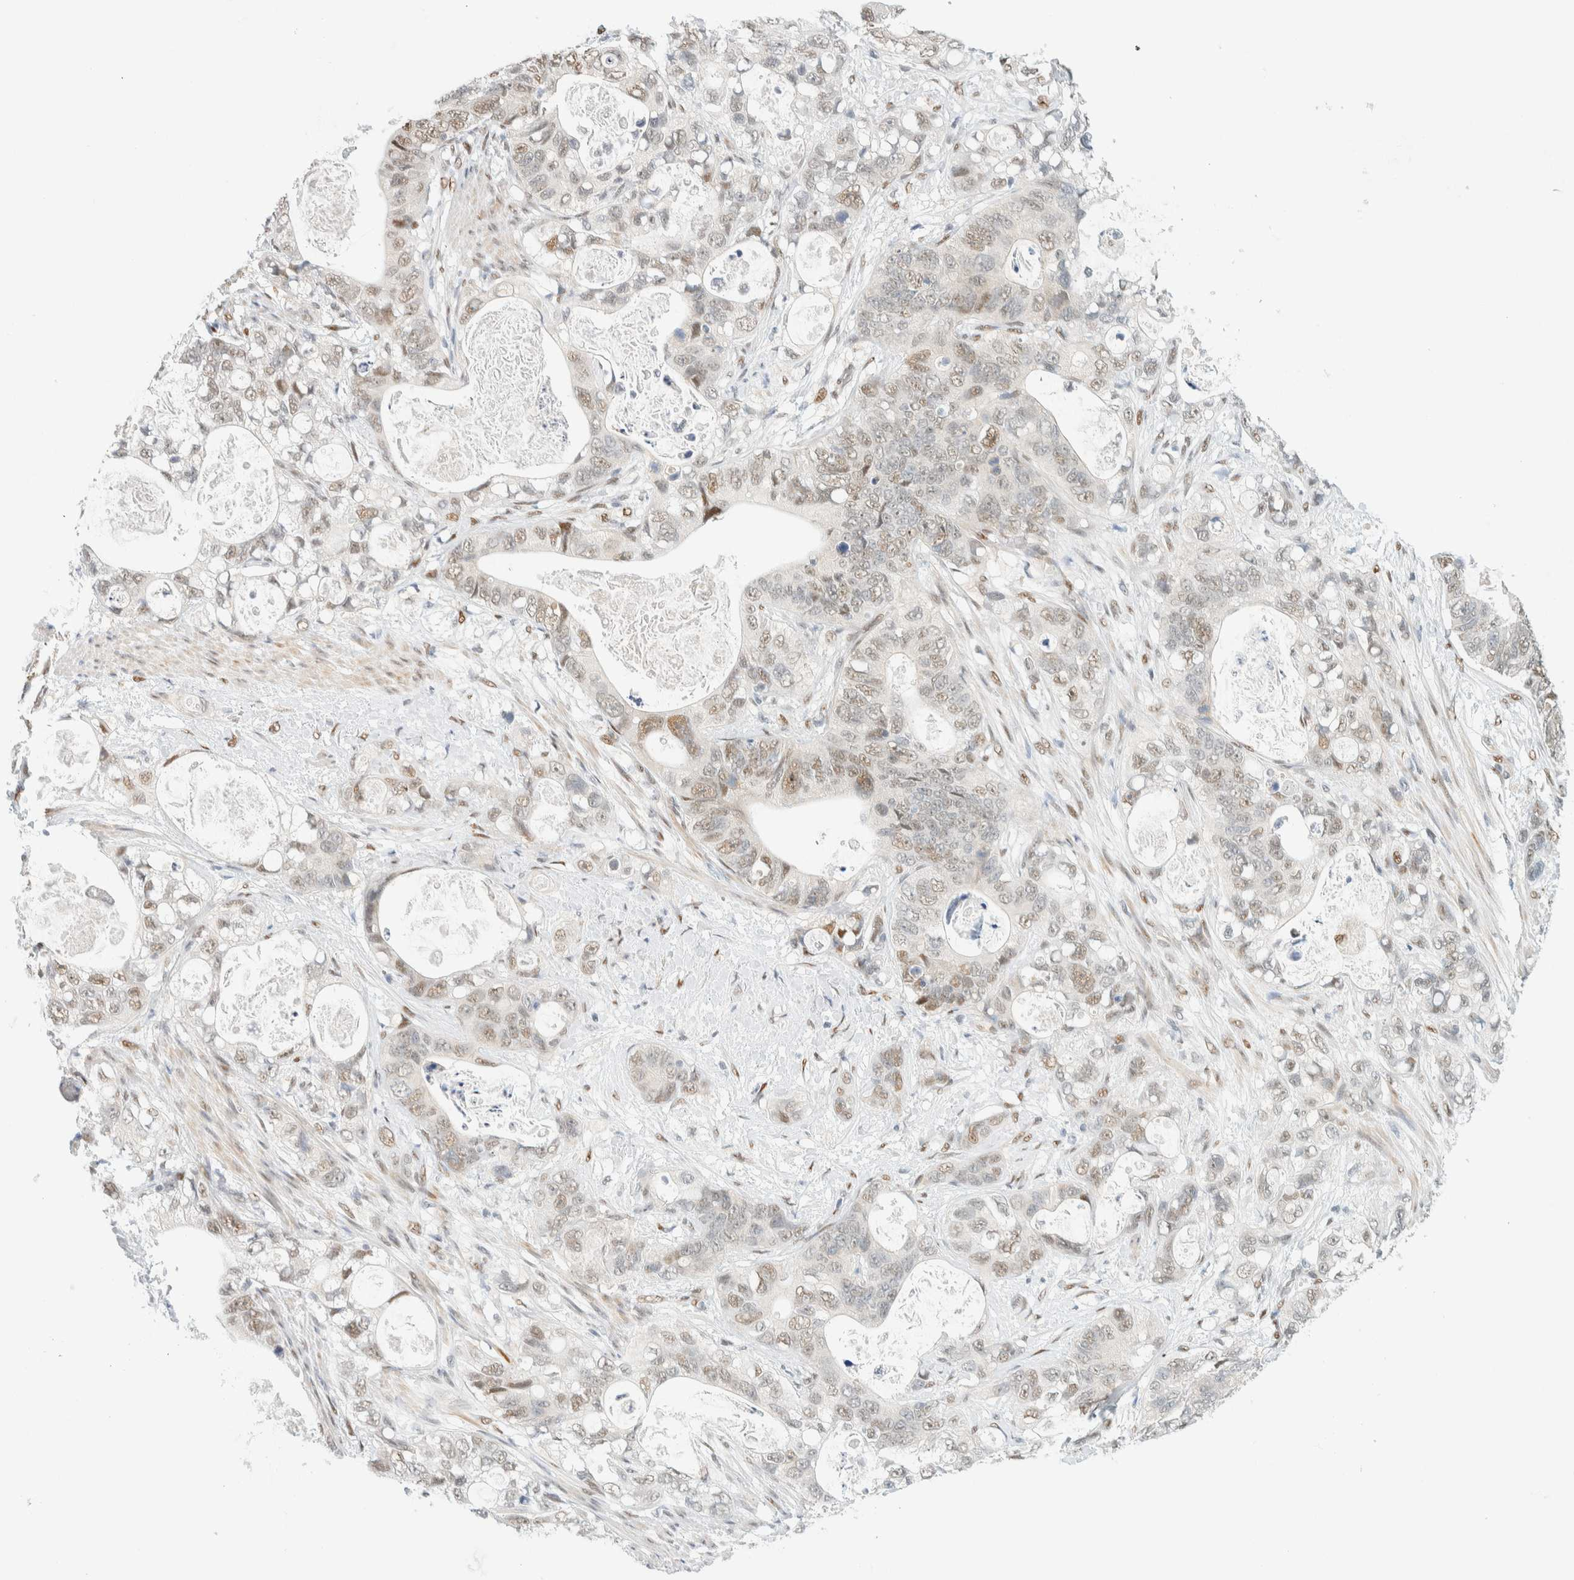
{"staining": {"intensity": "moderate", "quantity": "<25%", "location": "nuclear"}, "tissue": "stomach cancer", "cell_type": "Tumor cells", "image_type": "cancer", "snomed": [{"axis": "morphology", "description": "Normal tissue, NOS"}, {"axis": "morphology", "description": "Adenocarcinoma, NOS"}, {"axis": "topography", "description": "Stomach"}], "caption": "This is a photomicrograph of IHC staining of stomach cancer, which shows moderate positivity in the nuclear of tumor cells.", "gene": "ZNF683", "patient": {"sex": "female", "age": 89}}